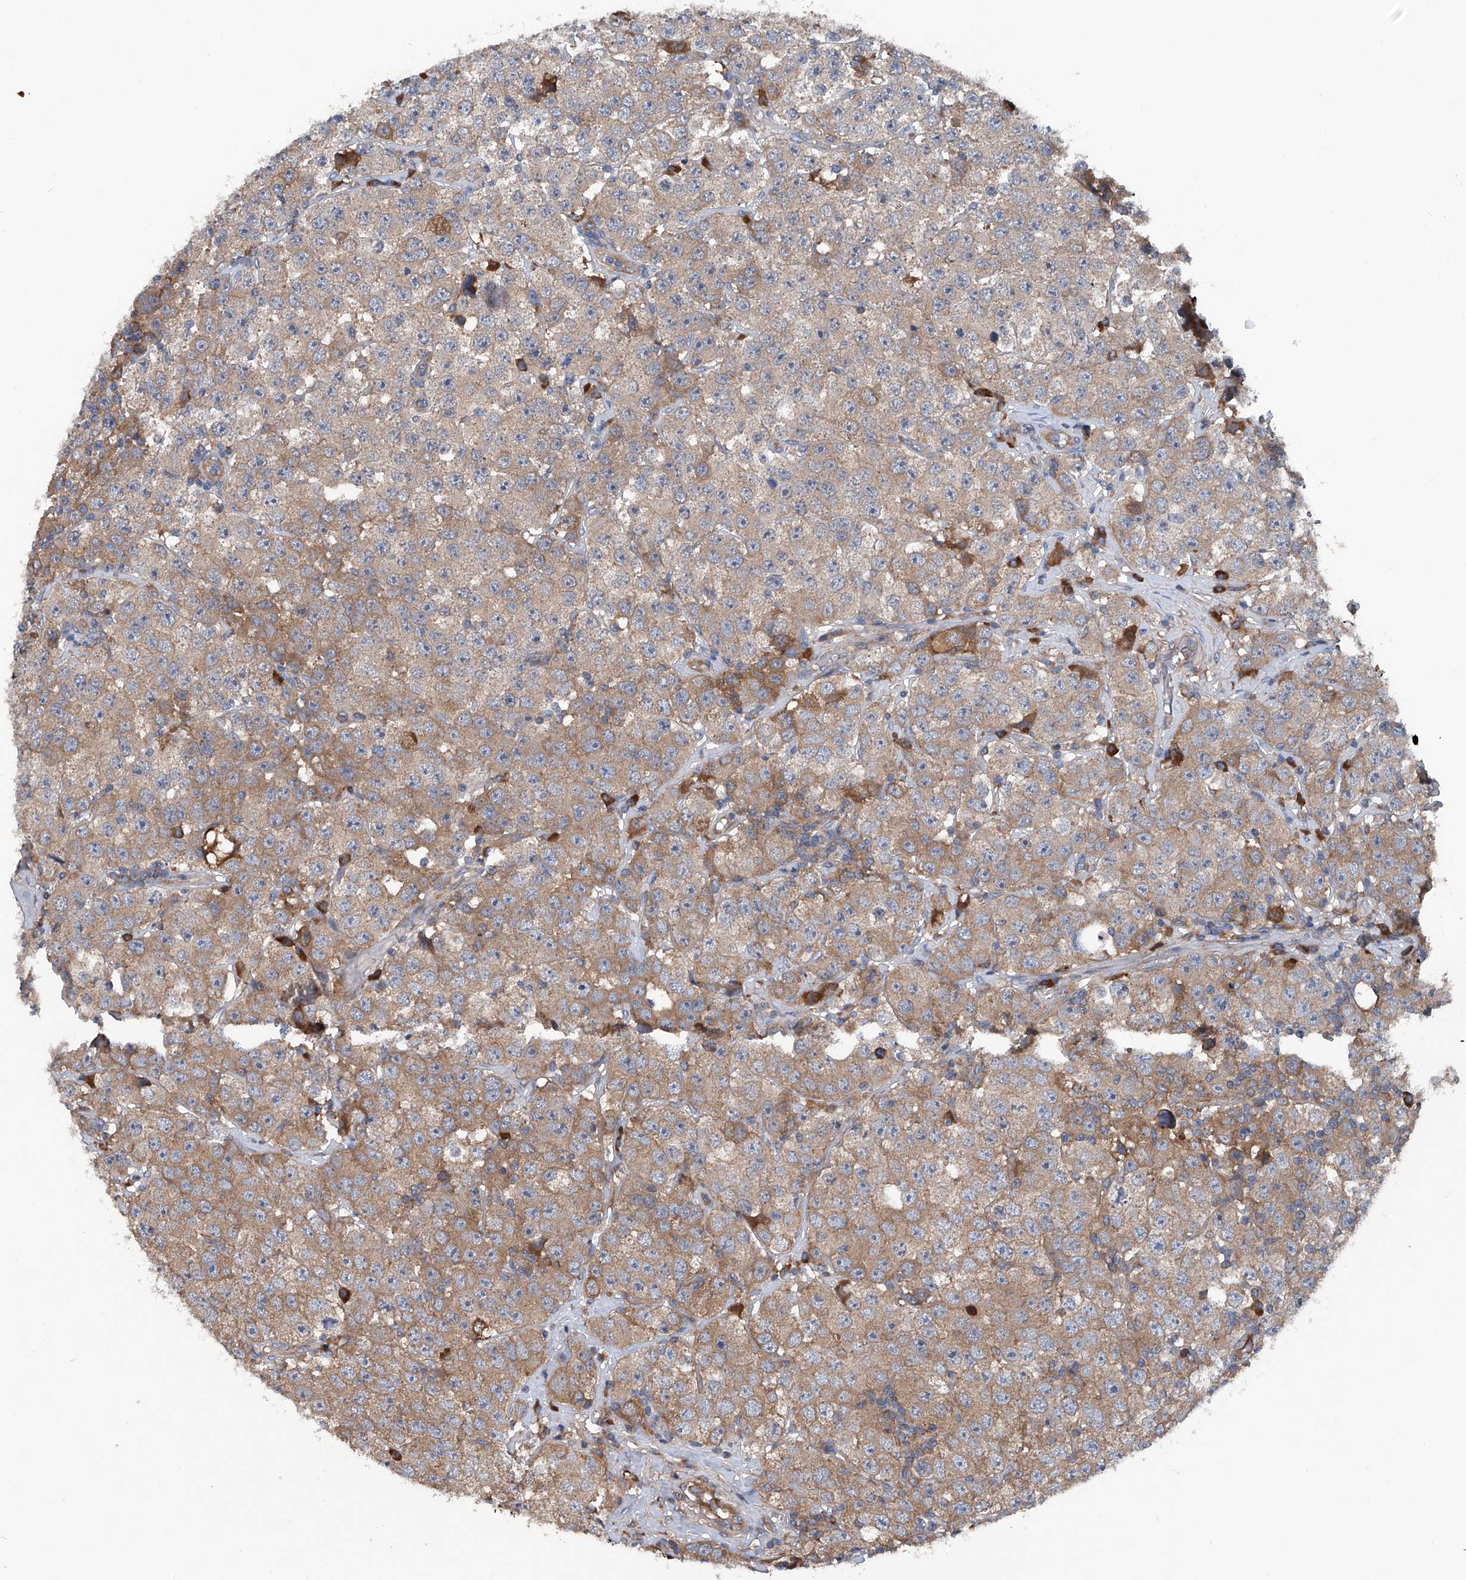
{"staining": {"intensity": "moderate", "quantity": ">75%", "location": "cytoplasmic/membranous"}, "tissue": "testis cancer", "cell_type": "Tumor cells", "image_type": "cancer", "snomed": [{"axis": "morphology", "description": "Seminoma, NOS"}, {"axis": "topography", "description": "Testis"}], "caption": "Protein staining exhibits moderate cytoplasmic/membranous positivity in approximately >75% of tumor cells in testis cancer. The staining was performed using DAB, with brown indicating positive protein expression. Nuclei are stained blue with hematoxylin.", "gene": "ASCC3", "patient": {"sex": "male", "age": 28}}